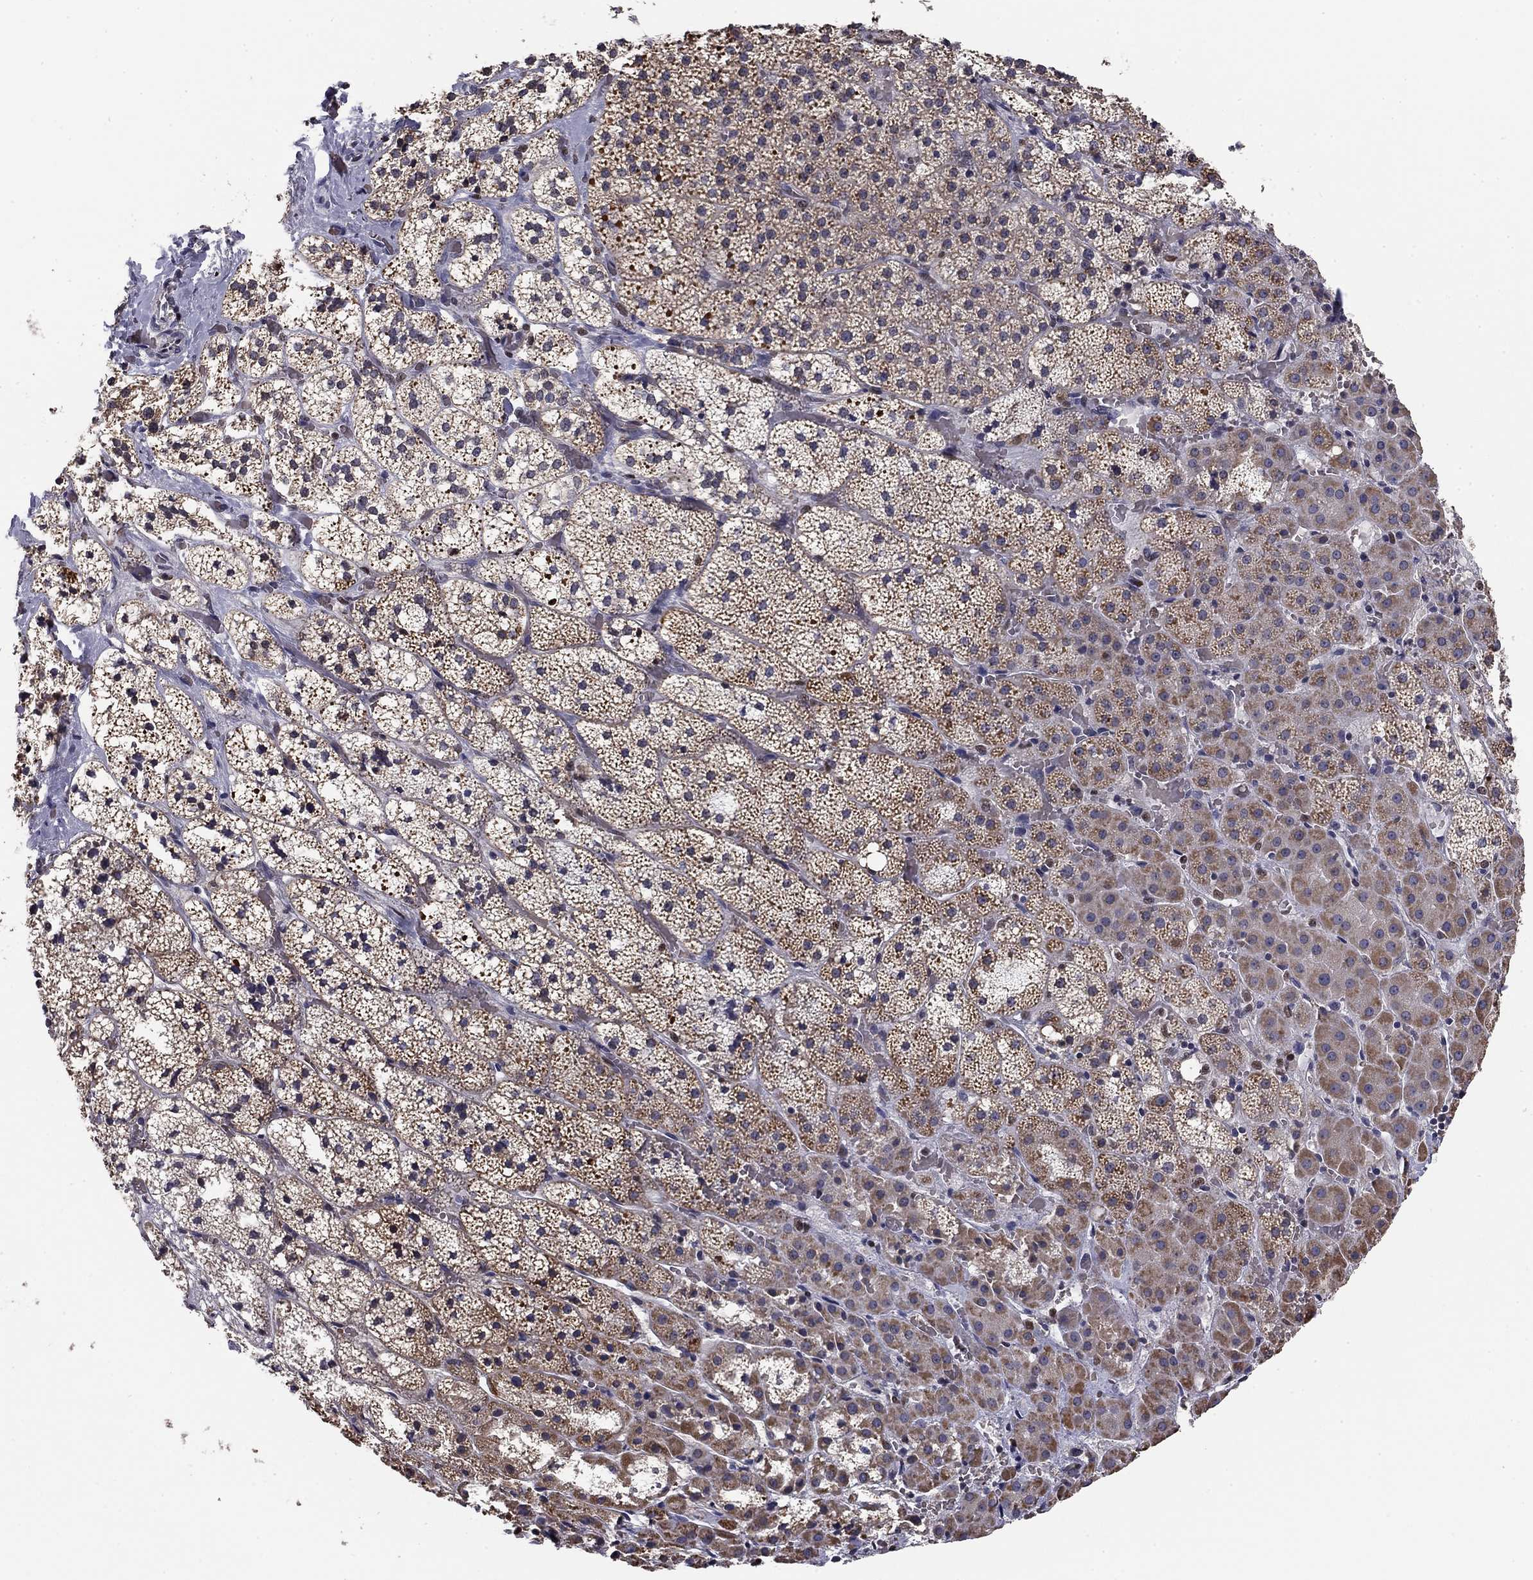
{"staining": {"intensity": "weak", "quantity": "25%-75%", "location": "cytoplasmic/membranous"}, "tissue": "adrenal gland", "cell_type": "Glandular cells", "image_type": "normal", "snomed": [{"axis": "morphology", "description": "Normal tissue, NOS"}, {"axis": "topography", "description": "Adrenal gland"}], "caption": "Immunohistochemical staining of normal adrenal gland shows weak cytoplasmic/membranous protein positivity in approximately 25%-75% of glandular cells.", "gene": "HSPB2", "patient": {"sex": "male", "age": 53}}